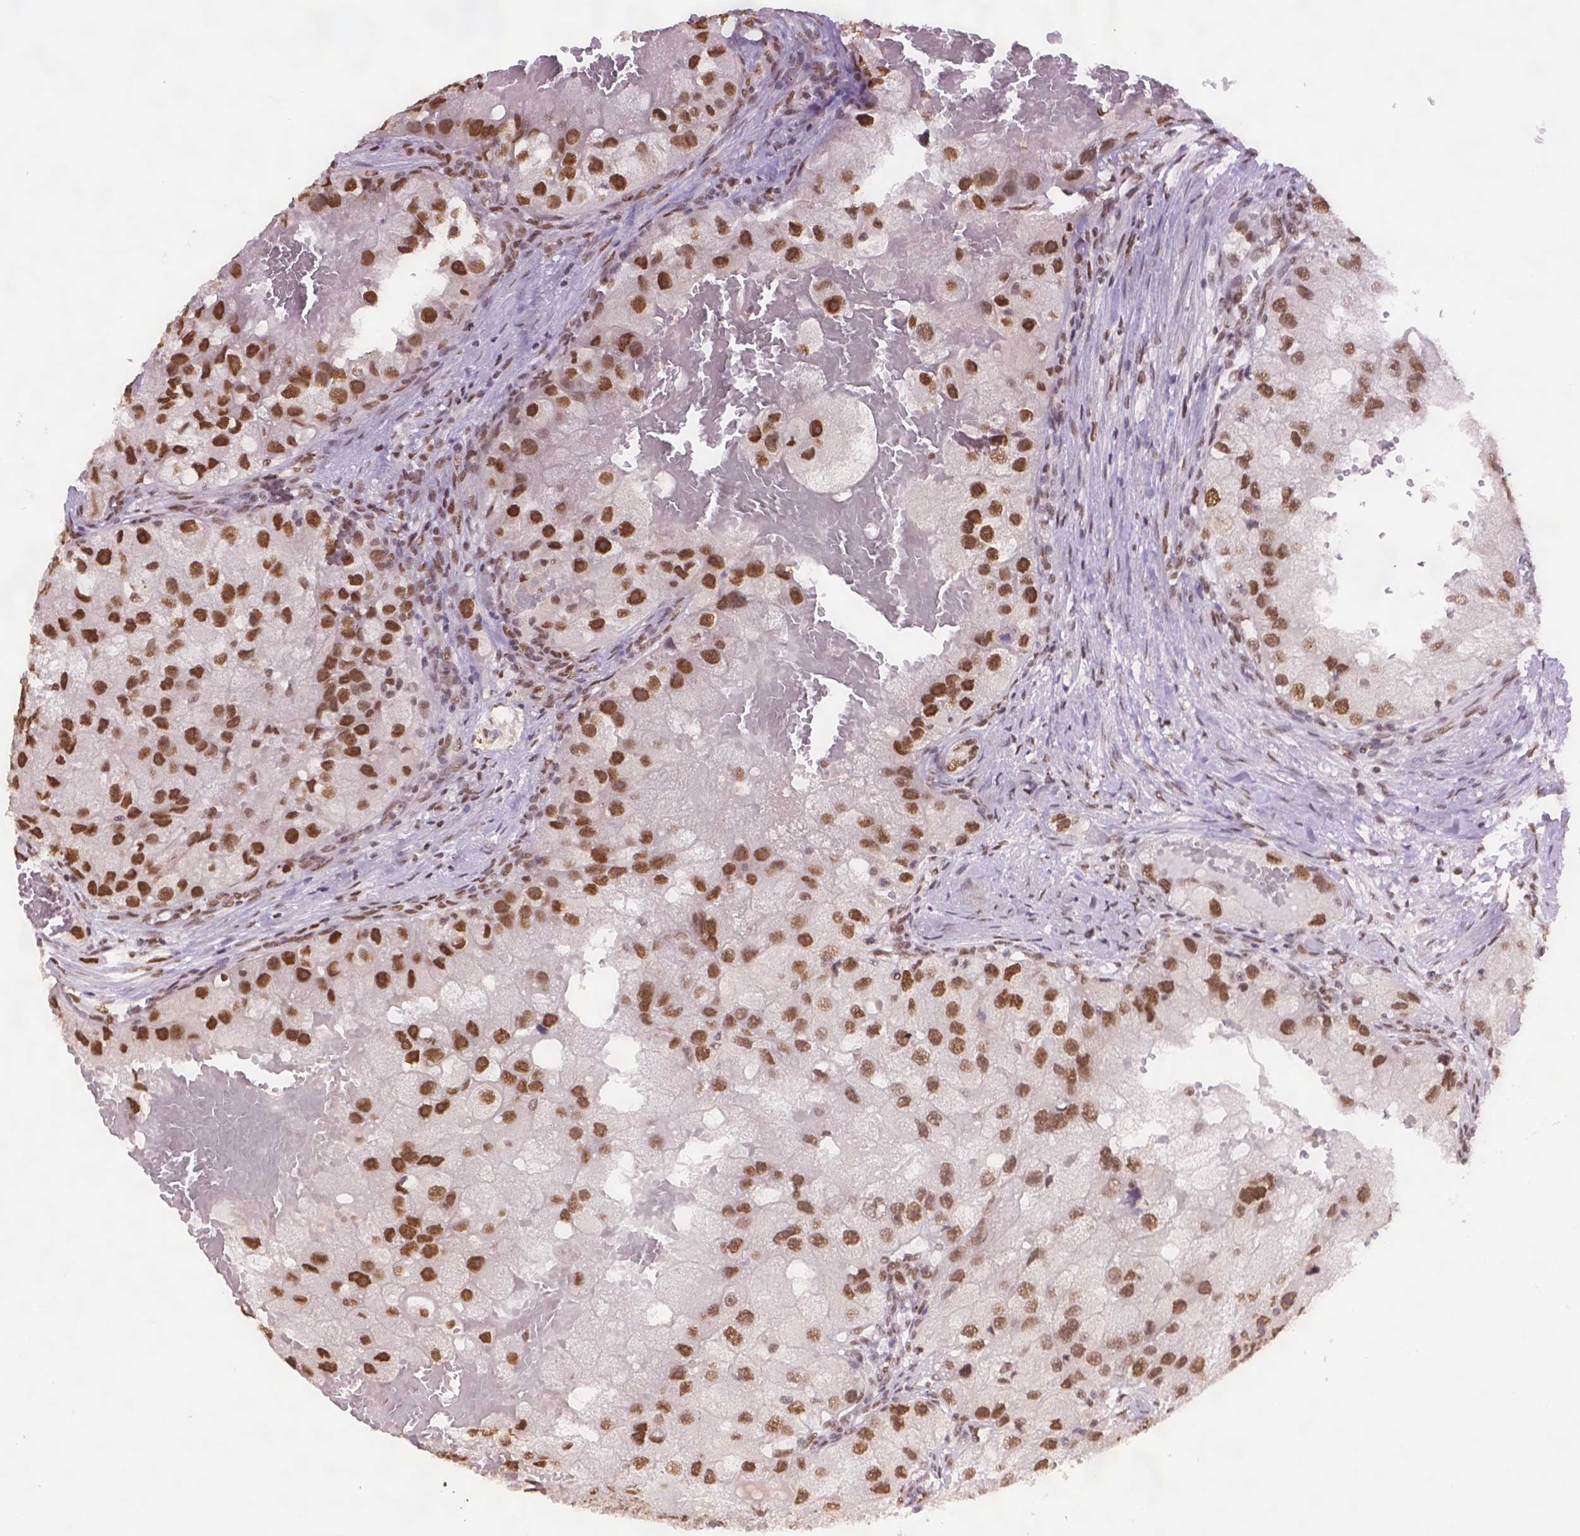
{"staining": {"intensity": "moderate", "quantity": ">75%", "location": "nuclear"}, "tissue": "renal cancer", "cell_type": "Tumor cells", "image_type": "cancer", "snomed": [{"axis": "morphology", "description": "Adenocarcinoma, NOS"}, {"axis": "topography", "description": "Kidney"}], "caption": "High-power microscopy captured an immunohistochemistry photomicrograph of renal cancer, revealing moderate nuclear positivity in approximately >75% of tumor cells.", "gene": "FANCE", "patient": {"sex": "male", "age": 63}}